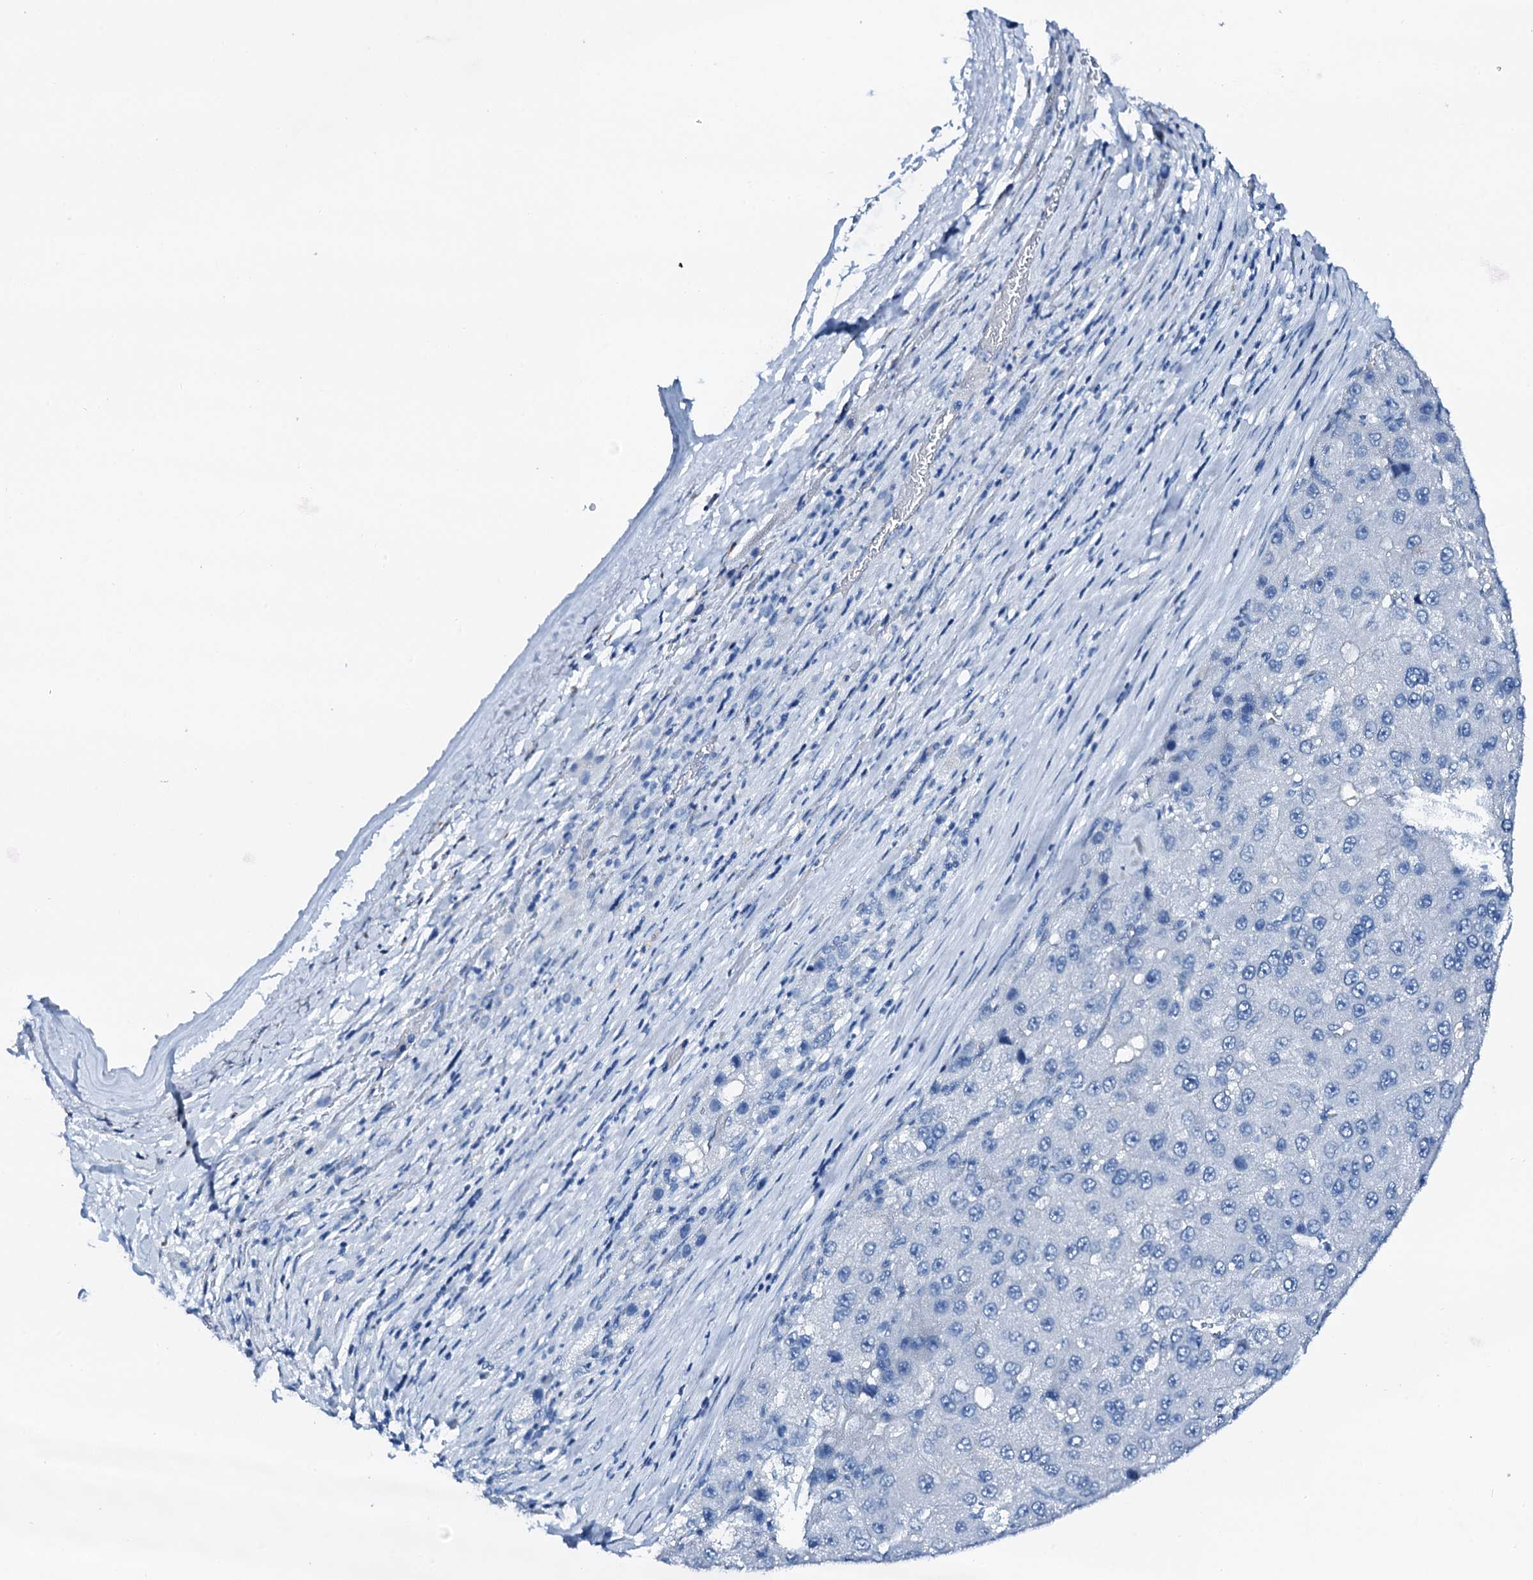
{"staining": {"intensity": "negative", "quantity": "none", "location": "none"}, "tissue": "liver cancer", "cell_type": "Tumor cells", "image_type": "cancer", "snomed": [{"axis": "morphology", "description": "Carcinoma, Hepatocellular, NOS"}, {"axis": "topography", "description": "Liver"}], "caption": "A micrograph of liver hepatocellular carcinoma stained for a protein displays no brown staining in tumor cells.", "gene": "PTH", "patient": {"sex": "female", "age": 73}}